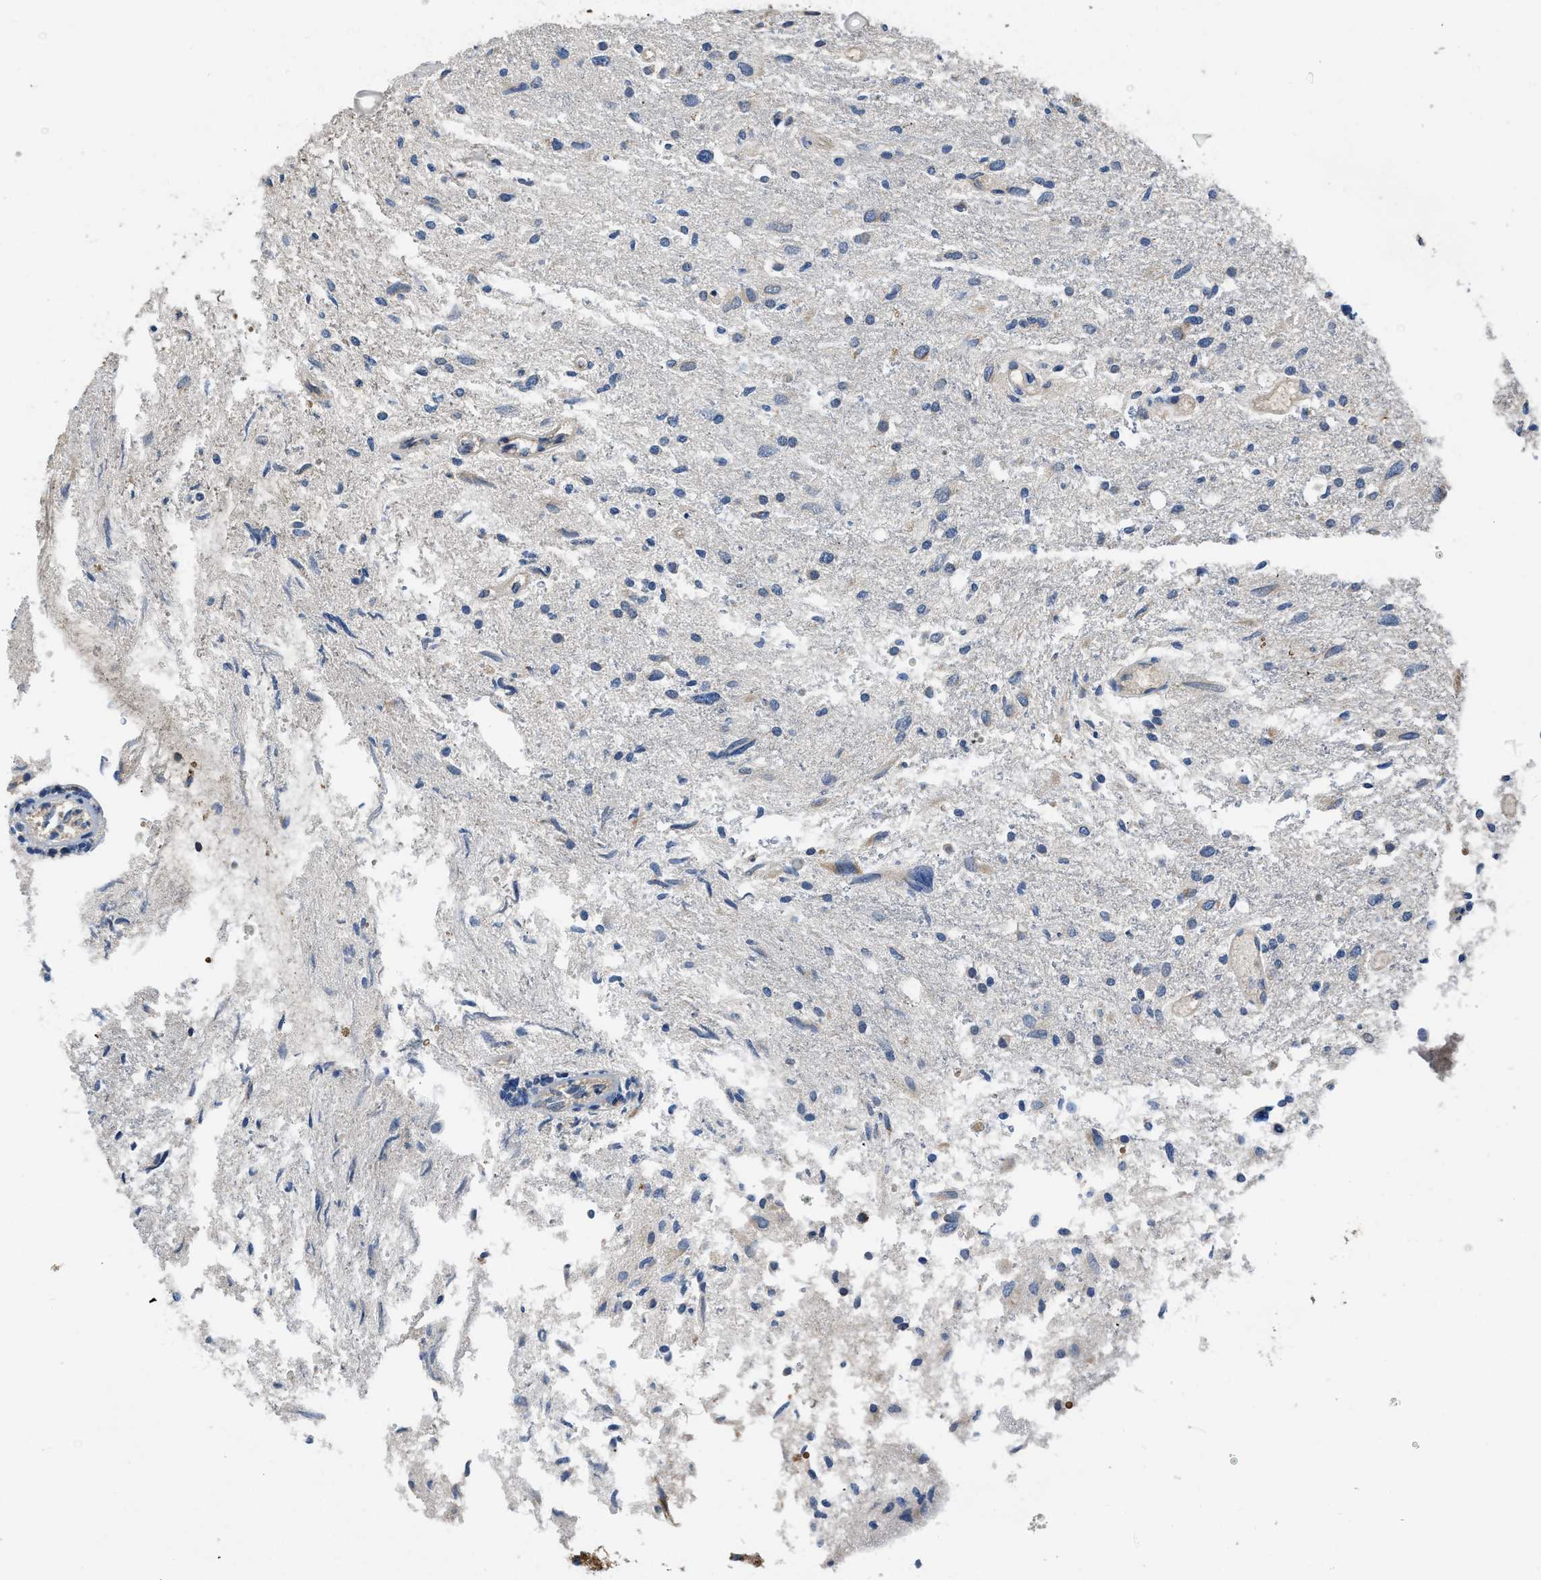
{"staining": {"intensity": "negative", "quantity": "none", "location": "none"}, "tissue": "glioma", "cell_type": "Tumor cells", "image_type": "cancer", "snomed": [{"axis": "morphology", "description": "Glioma, malignant, High grade"}, {"axis": "topography", "description": "Brain"}], "caption": "High magnification brightfield microscopy of malignant glioma (high-grade) stained with DAB (brown) and counterstained with hematoxylin (blue): tumor cells show no significant positivity.", "gene": "OPTN", "patient": {"sex": "female", "age": 59}}